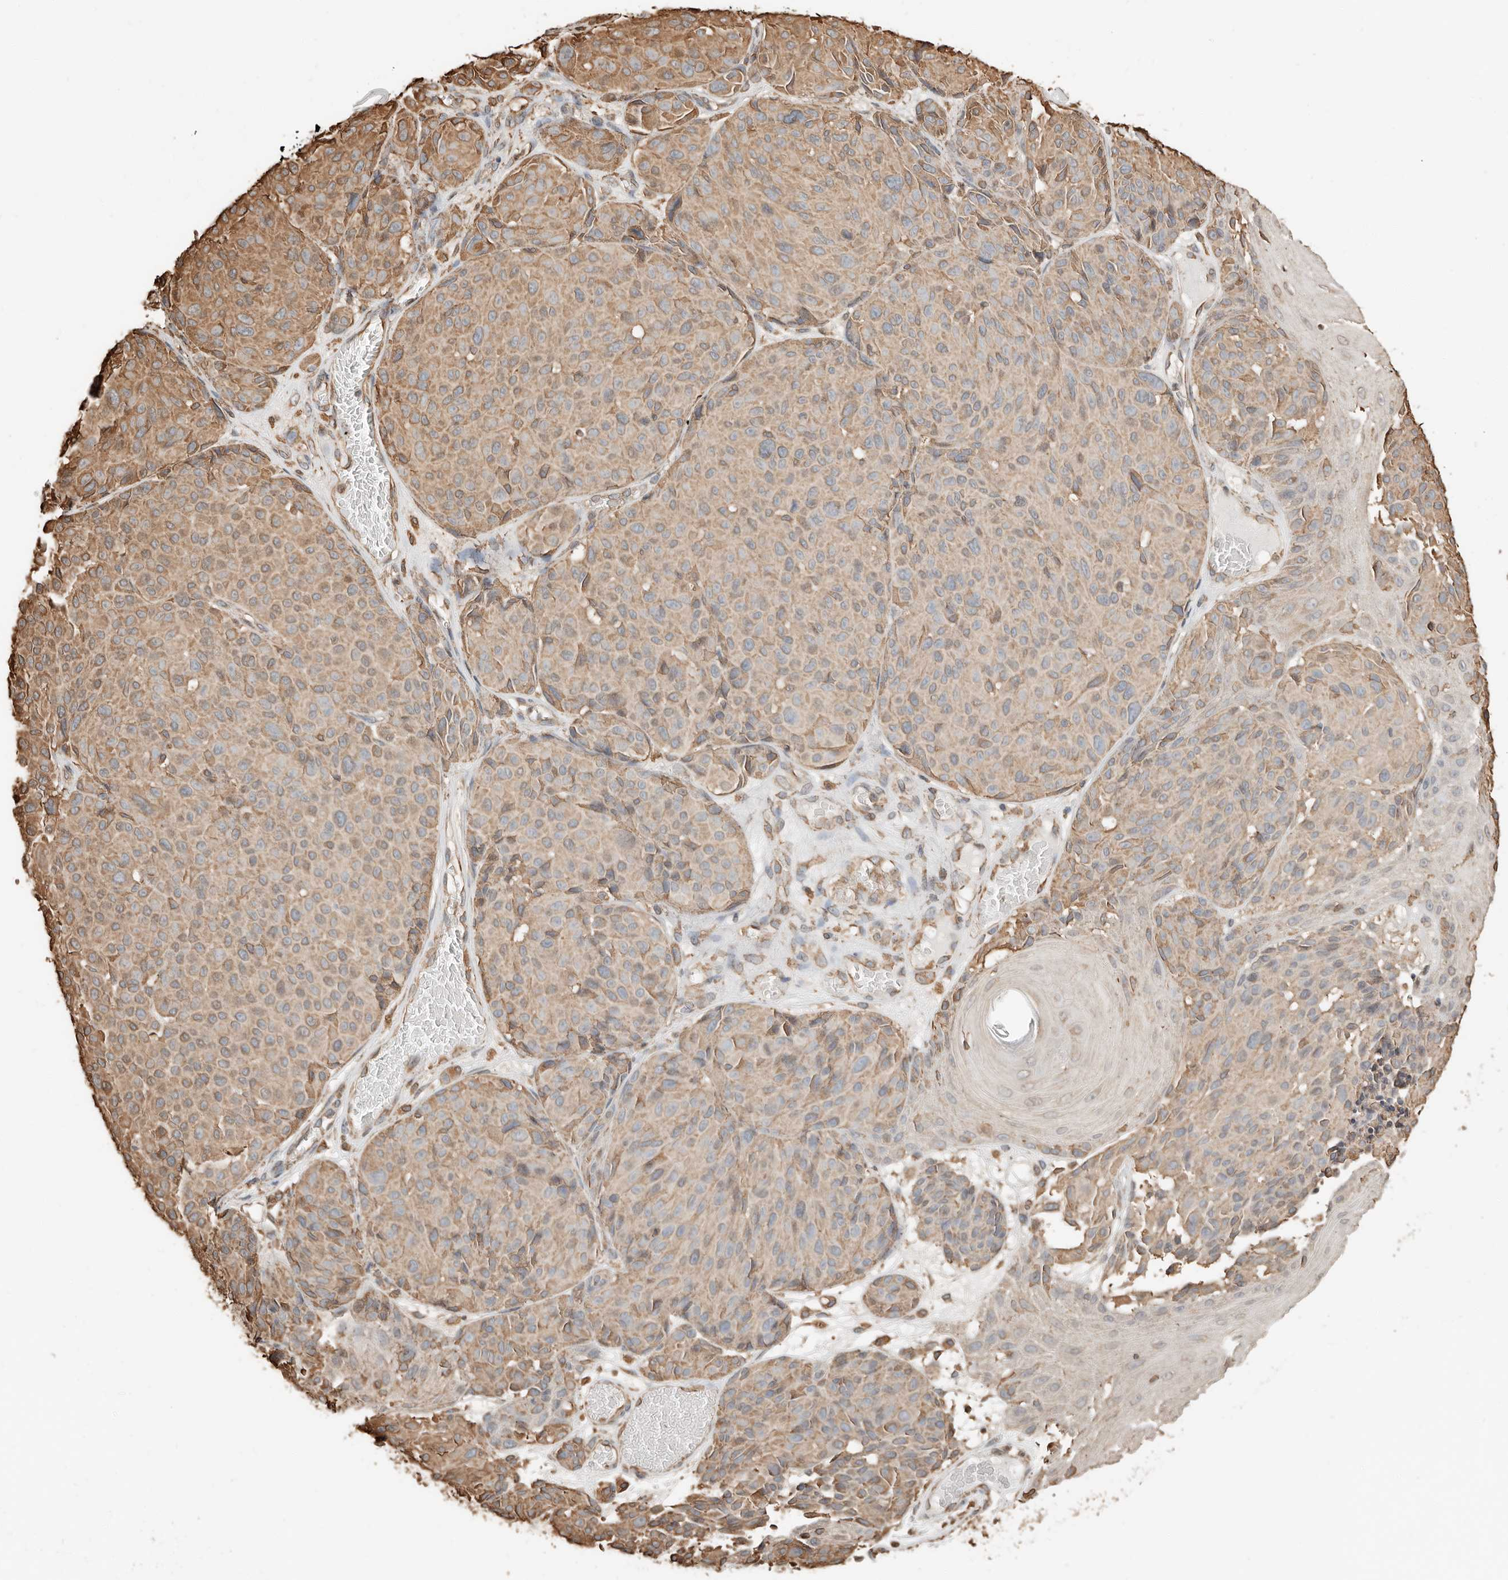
{"staining": {"intensity": "moderate", "quantity": "<25%", "location": "cytoplasmic/membranous"}, "tissue": "melanoma", "cell_type": "Tumor cells", "image_type": "cancer", "snomed": [{"axis": "morphology", "description": "Malignant melanoma, NOS"}, {"axis": "topography", "description": "Skin"}], "caption": "Immunohistochemistry (IHC) staining of melanoma, which shows low levels of moderate cytoplasmic/membranous expression in about <25% of tumor cells indicating moderate cytoplasmic/membranous protein positivity. The staining was performed using DAB (3,3'-diaminobenzidine) (brown) for protein detection and nuclei were counterstained in hematoxylin (blue).", "gene": "ARHGEF10L", "patient": {"sex": "male", "age": 83}}